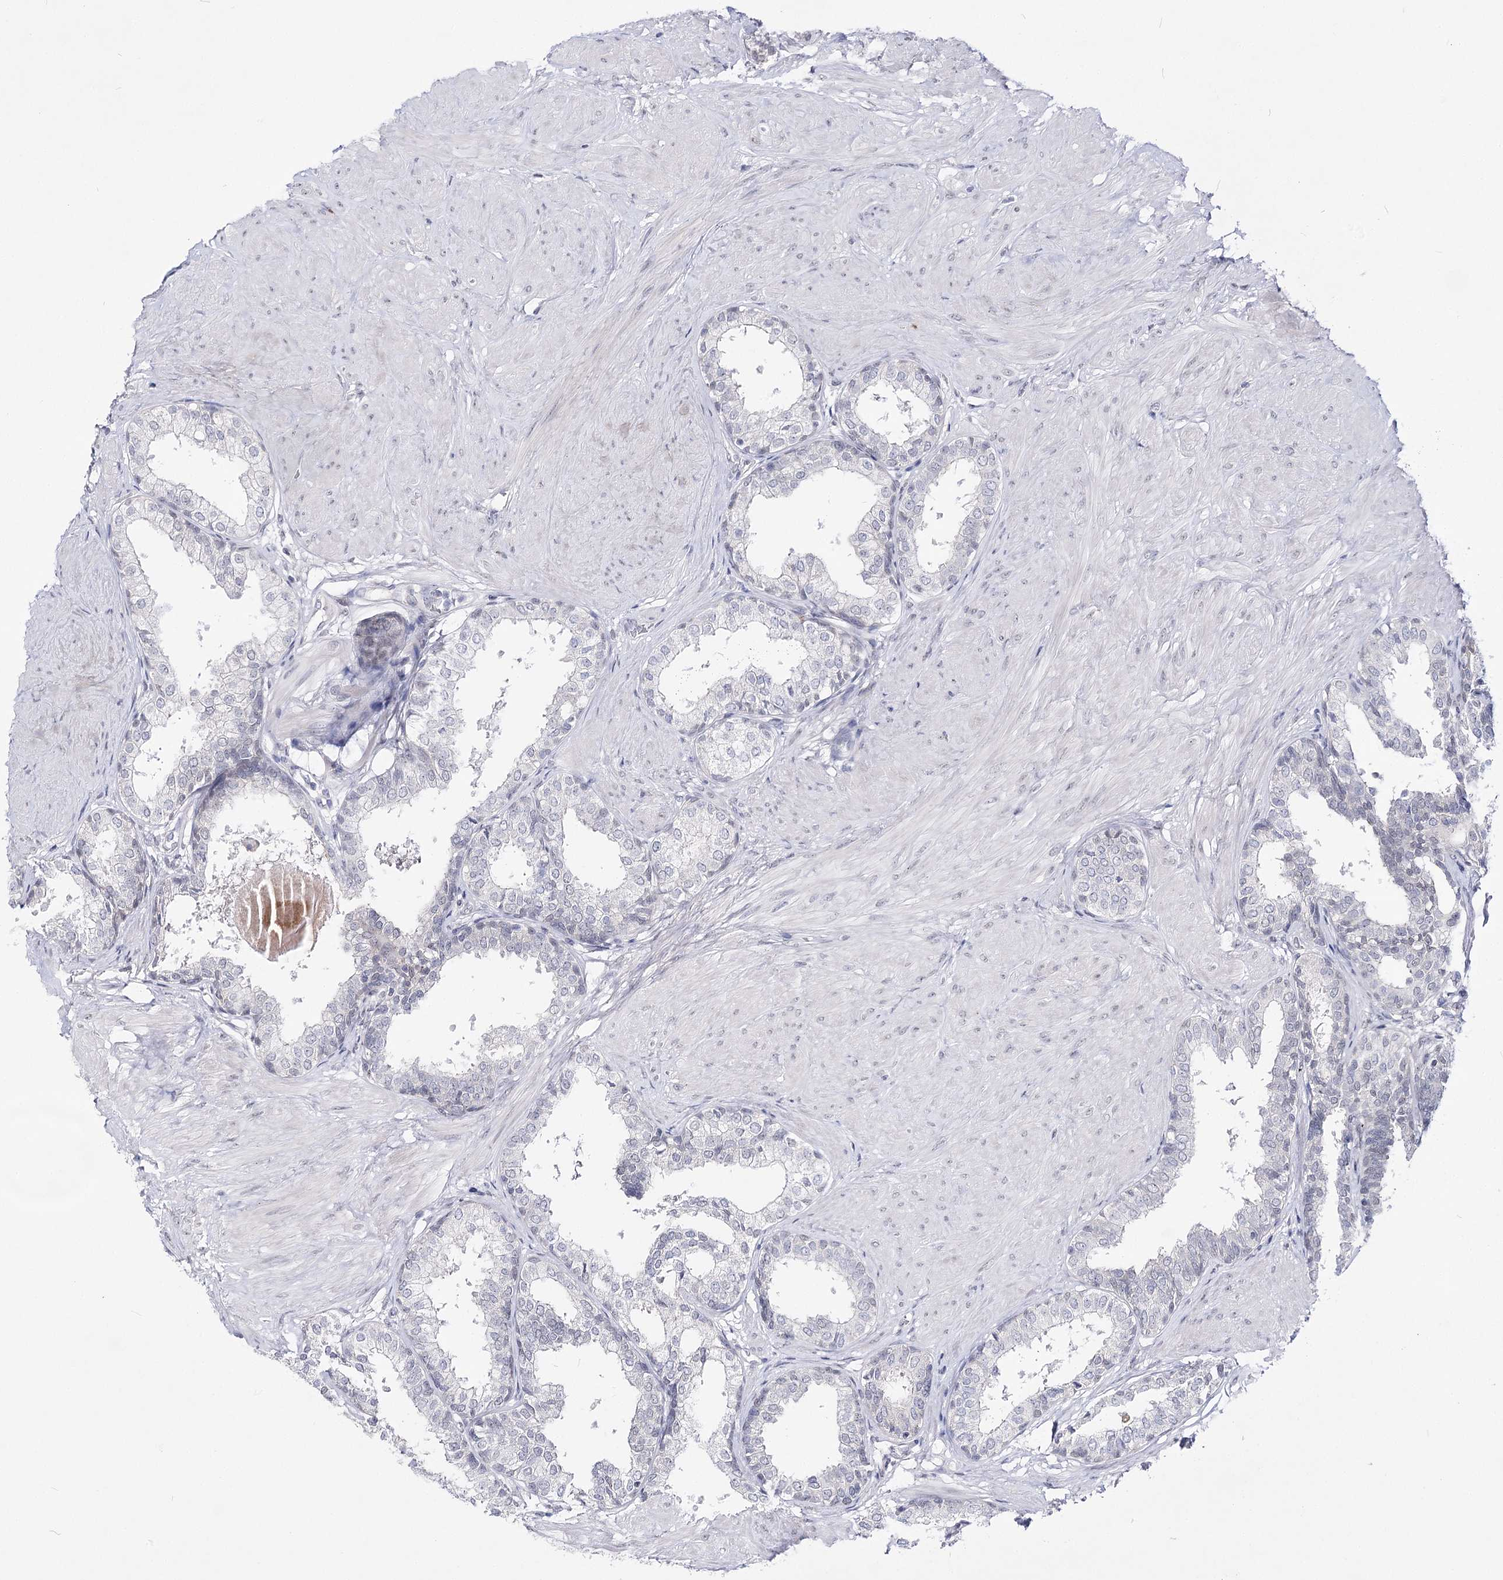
{"staining": {"intensity": "negative", "quantity": "none", "location": "none"}, "tissue": "prostate", "cell_type": "Glandular cells", "image_type": "normal", "snomed": [{"axis": "morphology", "description": "Normal tissue, NOS"}, {"axis": "topography", "description": "Prostate"}], "caption": "Glandular cells show no significant expression in benign prostate.", "gene": "ATP10B", "patient": {"sex": "male", "age": 48}}